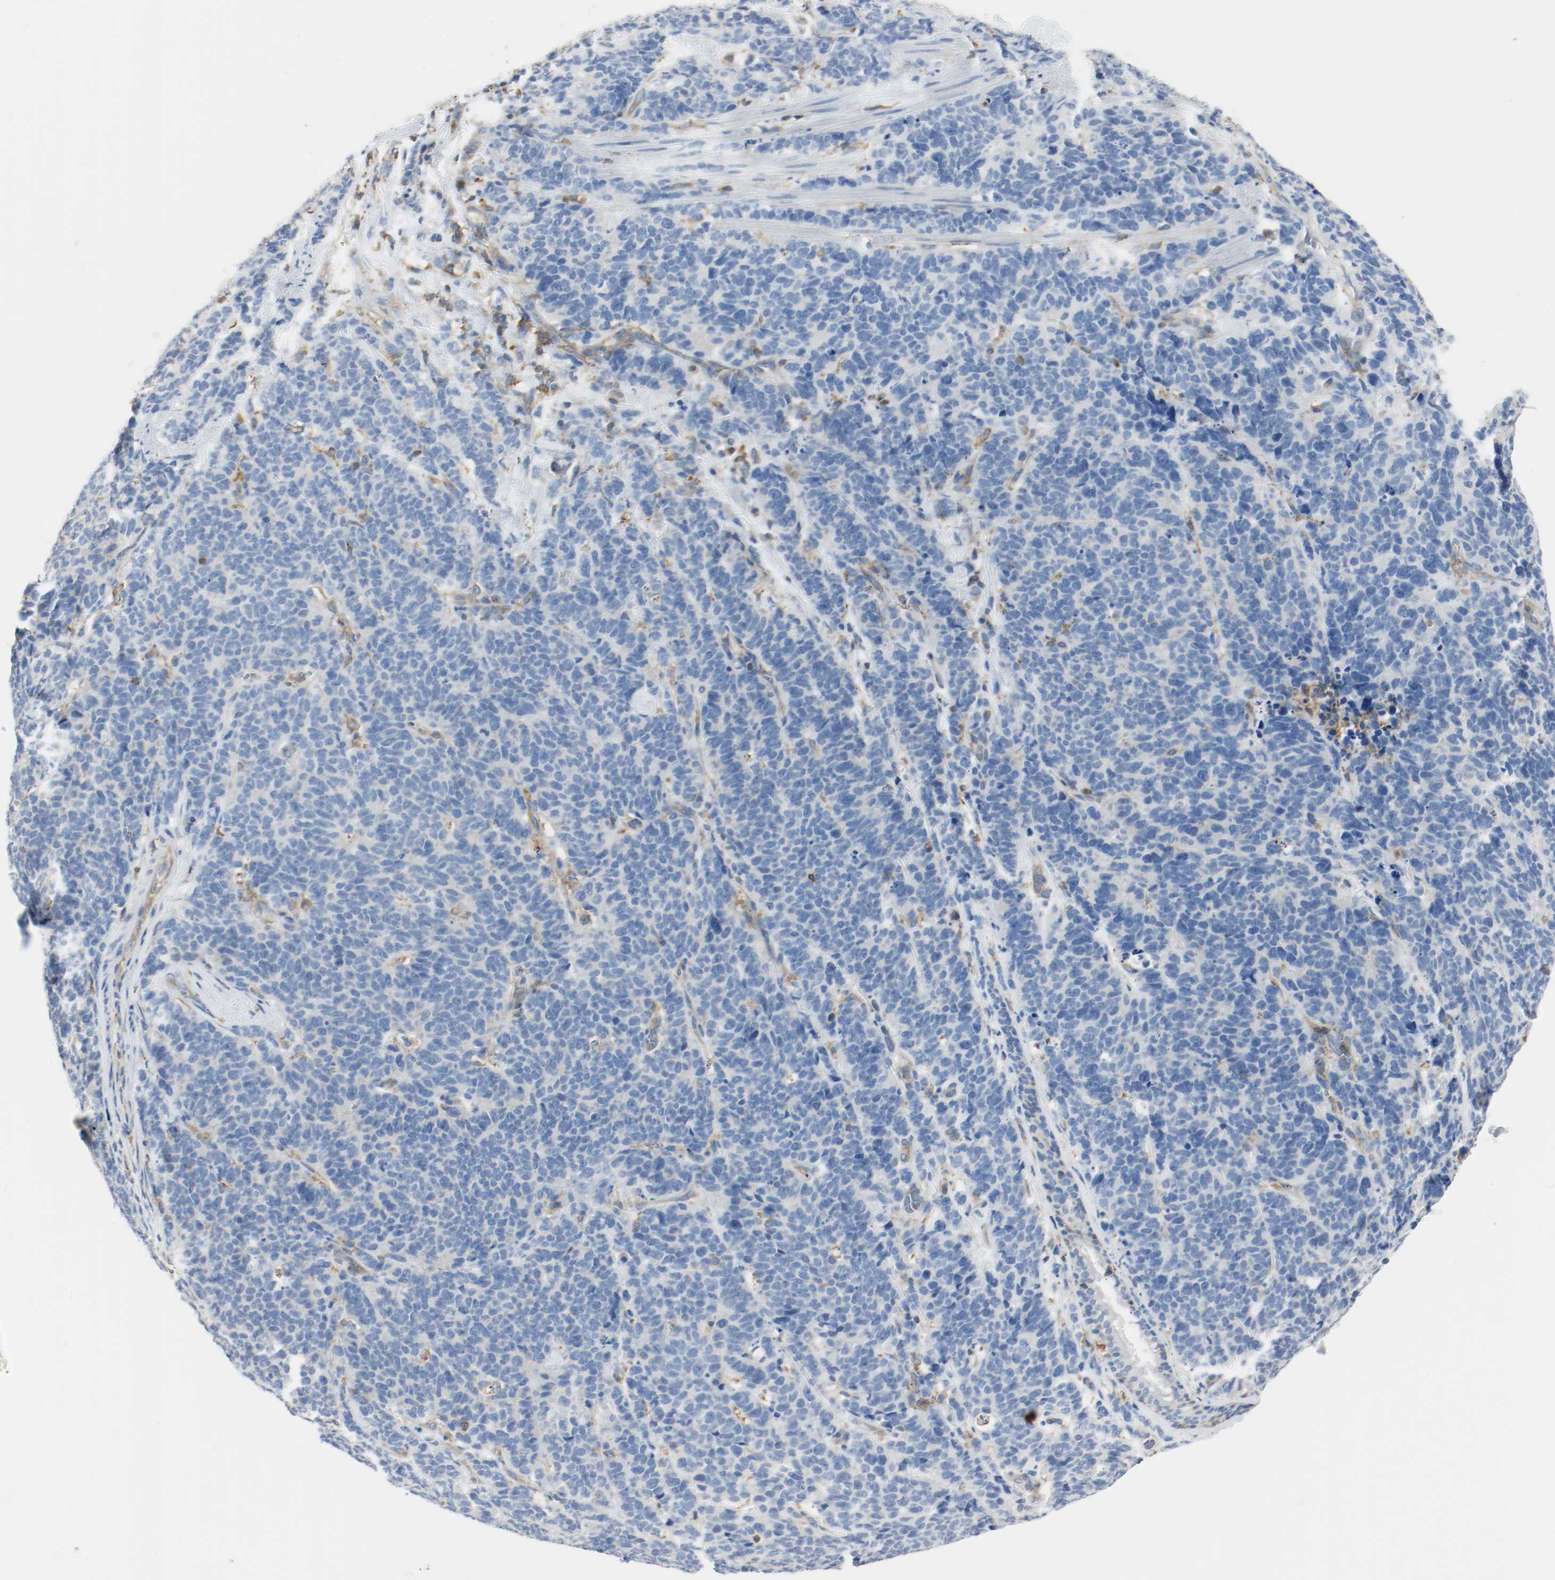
{"staining": {"intensity": "negative", "quantity": "none", "location": "none"}, "tissue": "lung cancer", "cell_type": "Tumor cells", "image_type": "cancer", "snomed": [{"axis": "morphology", "description": "Neoplasm, malignant, NOS"}, {"axis": "topography", "description": "Lung"}], "caption": "Tumor cells are negative for brown protein staining in lung cancer. The staining was performed using DAB (3,3'-diaminobenzidine) to visualize the protein expression in brown, while the nuclei were stained in blue with hematoxylin (Magnification: 20x).", "gene": "ARPC1B", "patient": {"sex": "female", "age": 58}}